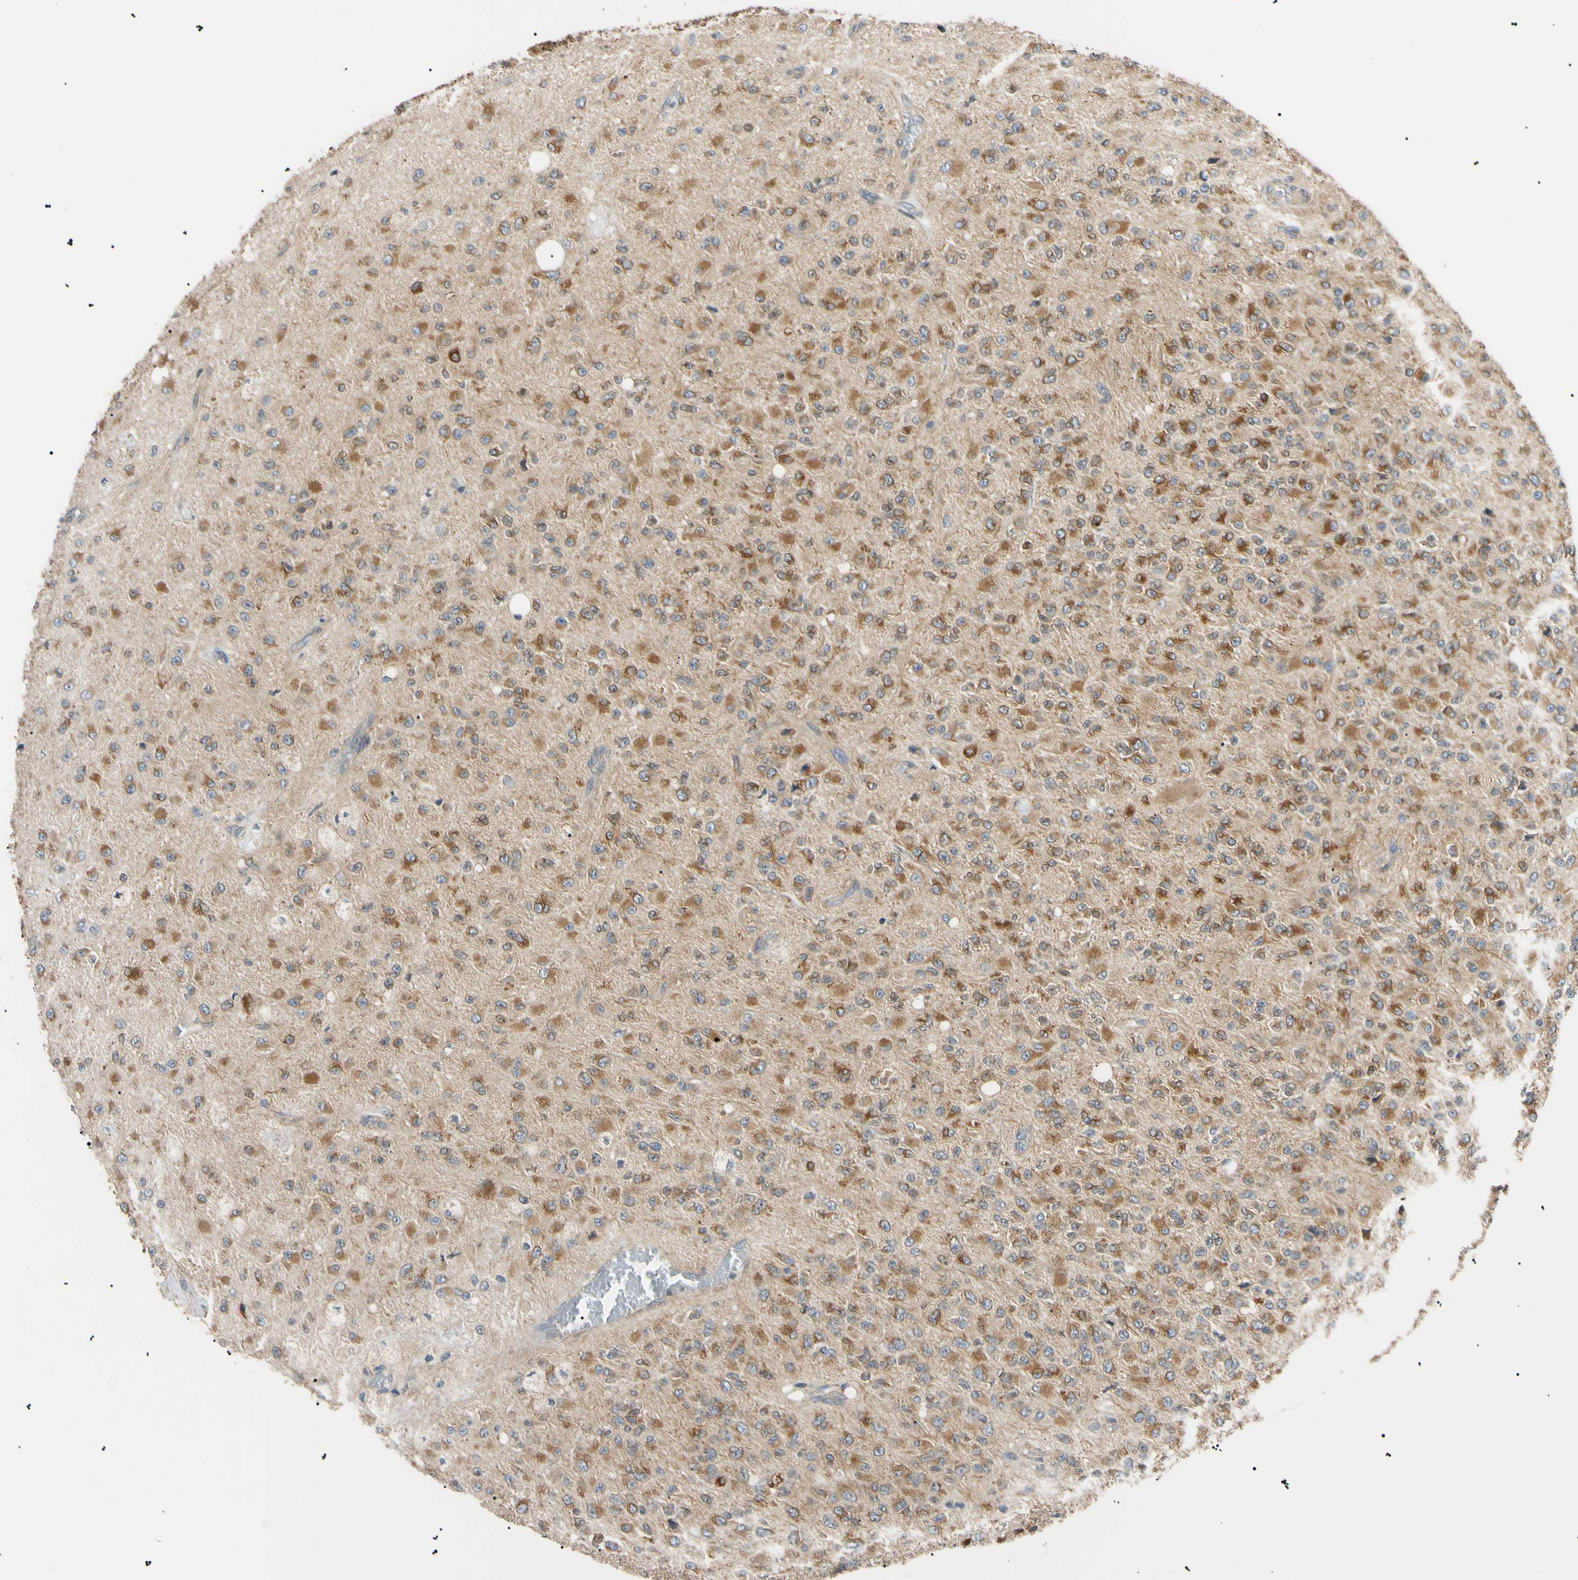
{"staining": {"intensity": "moderate", "quantity": ">75%", "location": "cytoplasmic/membranous"}, "tissue": "glioma", "cell_type": "Tumor cells", "image_type": "cancer", "snomed": [{"axis": "morphology", "description": "Glioma, malignant, High grade"}, {"axis": "topography", "description": "pancreas cauda"}], "caption": "This is an image of IHC staining of glioma, which shows moderate staining in the cytoplasmic/membranous of tumor cells.", "gene": "VAPA", "patient": {"sex": "male", "age": 60}}